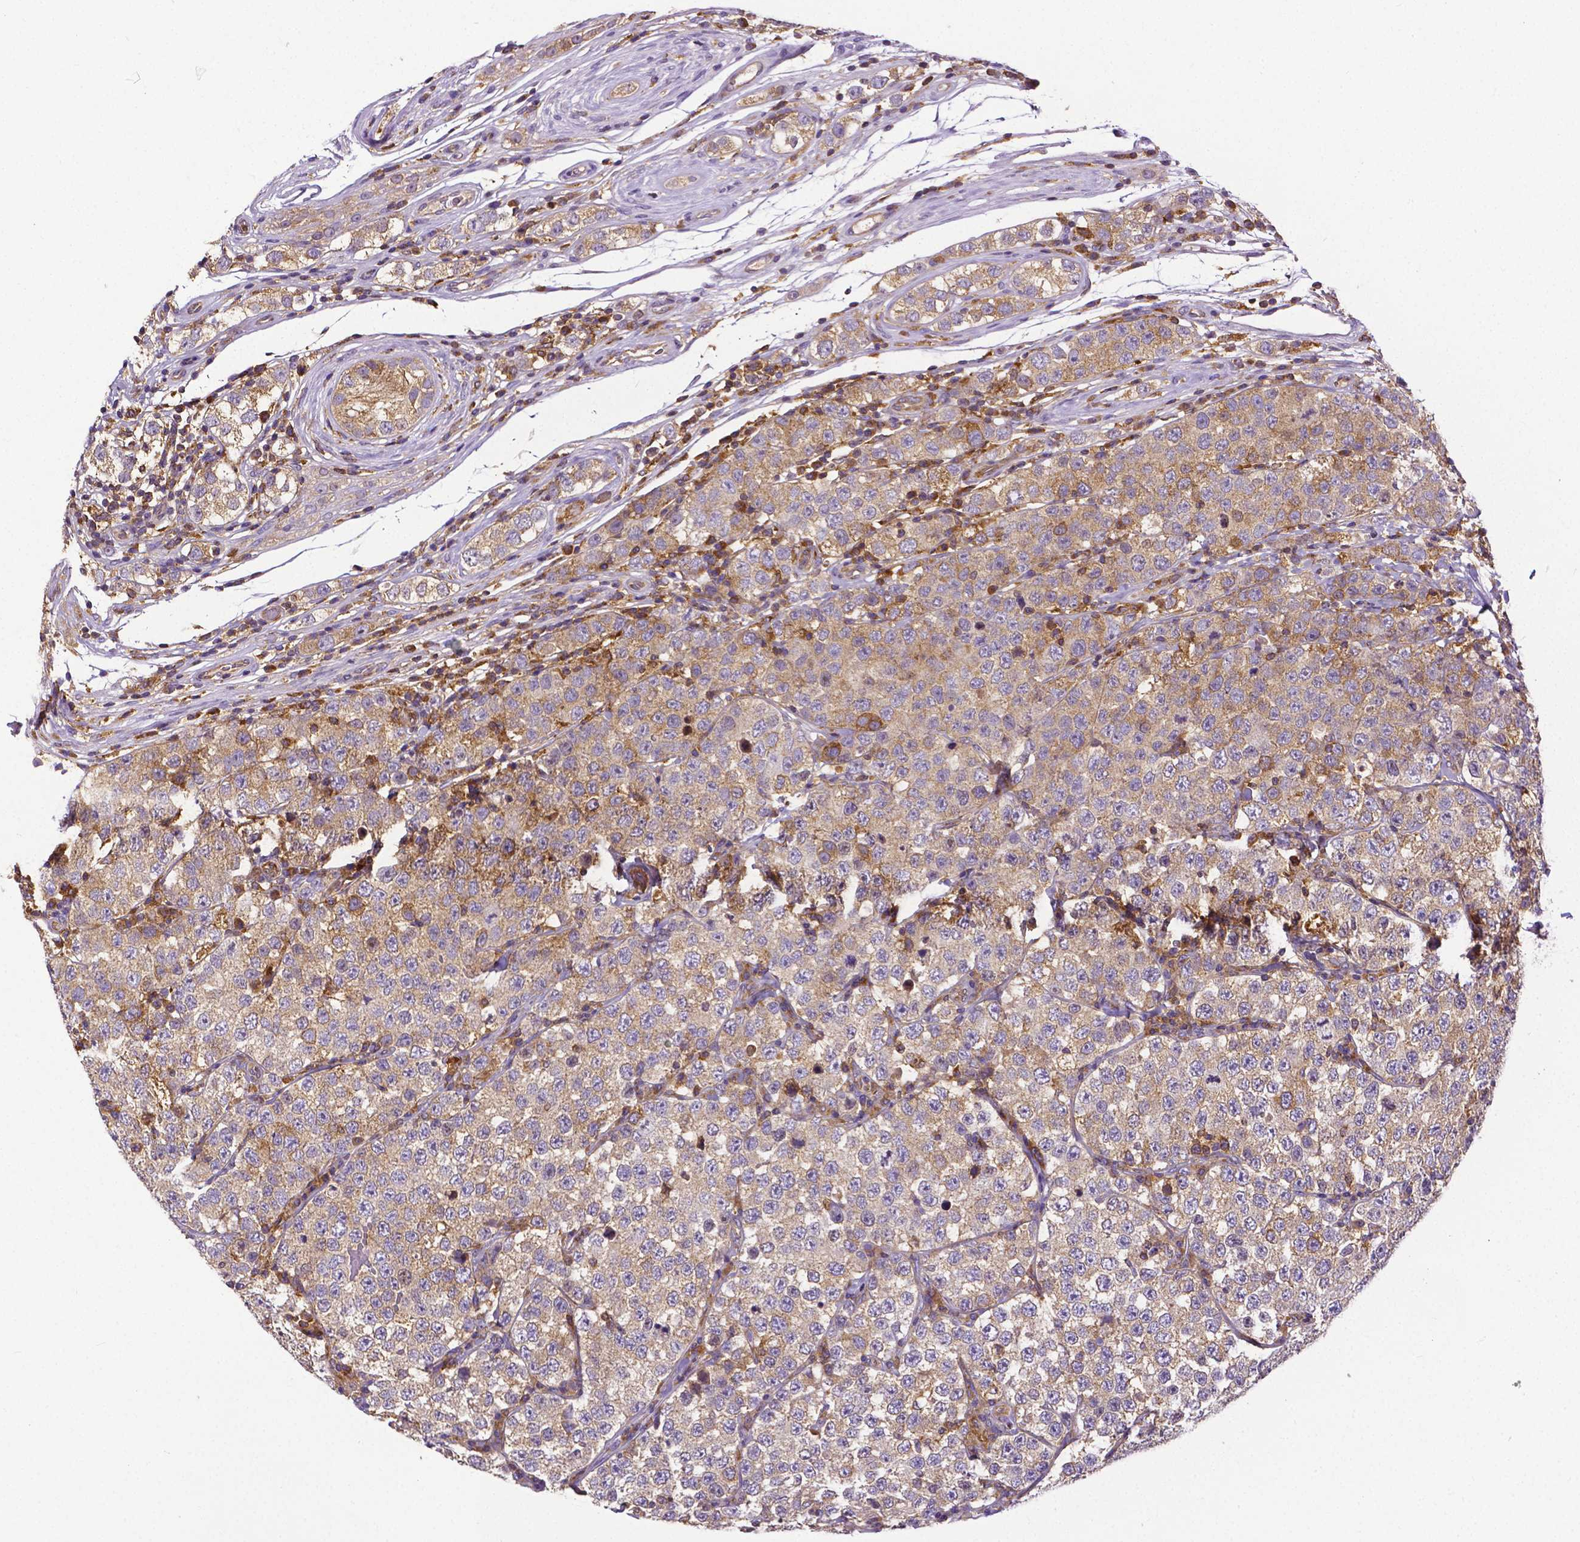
{"staining": {"intensity": "weak", "quantity": ">75%", "location": "cytoplasmic/membranous"}, "tissue": "testis cancer", "cell_type": "Tumor cells", "image_type": "cancer", "snomed": [{"axis": "morphology", "description": "Seminoma, NOS"}, {"axis": "topography", "description": "Testis"}], "caption": "Testis cancer (seminoma) stained with a protein marker displays weak staining in tumor cells.", "gene": "DICER1", "patient": {"sex": "male", "age": 34}}